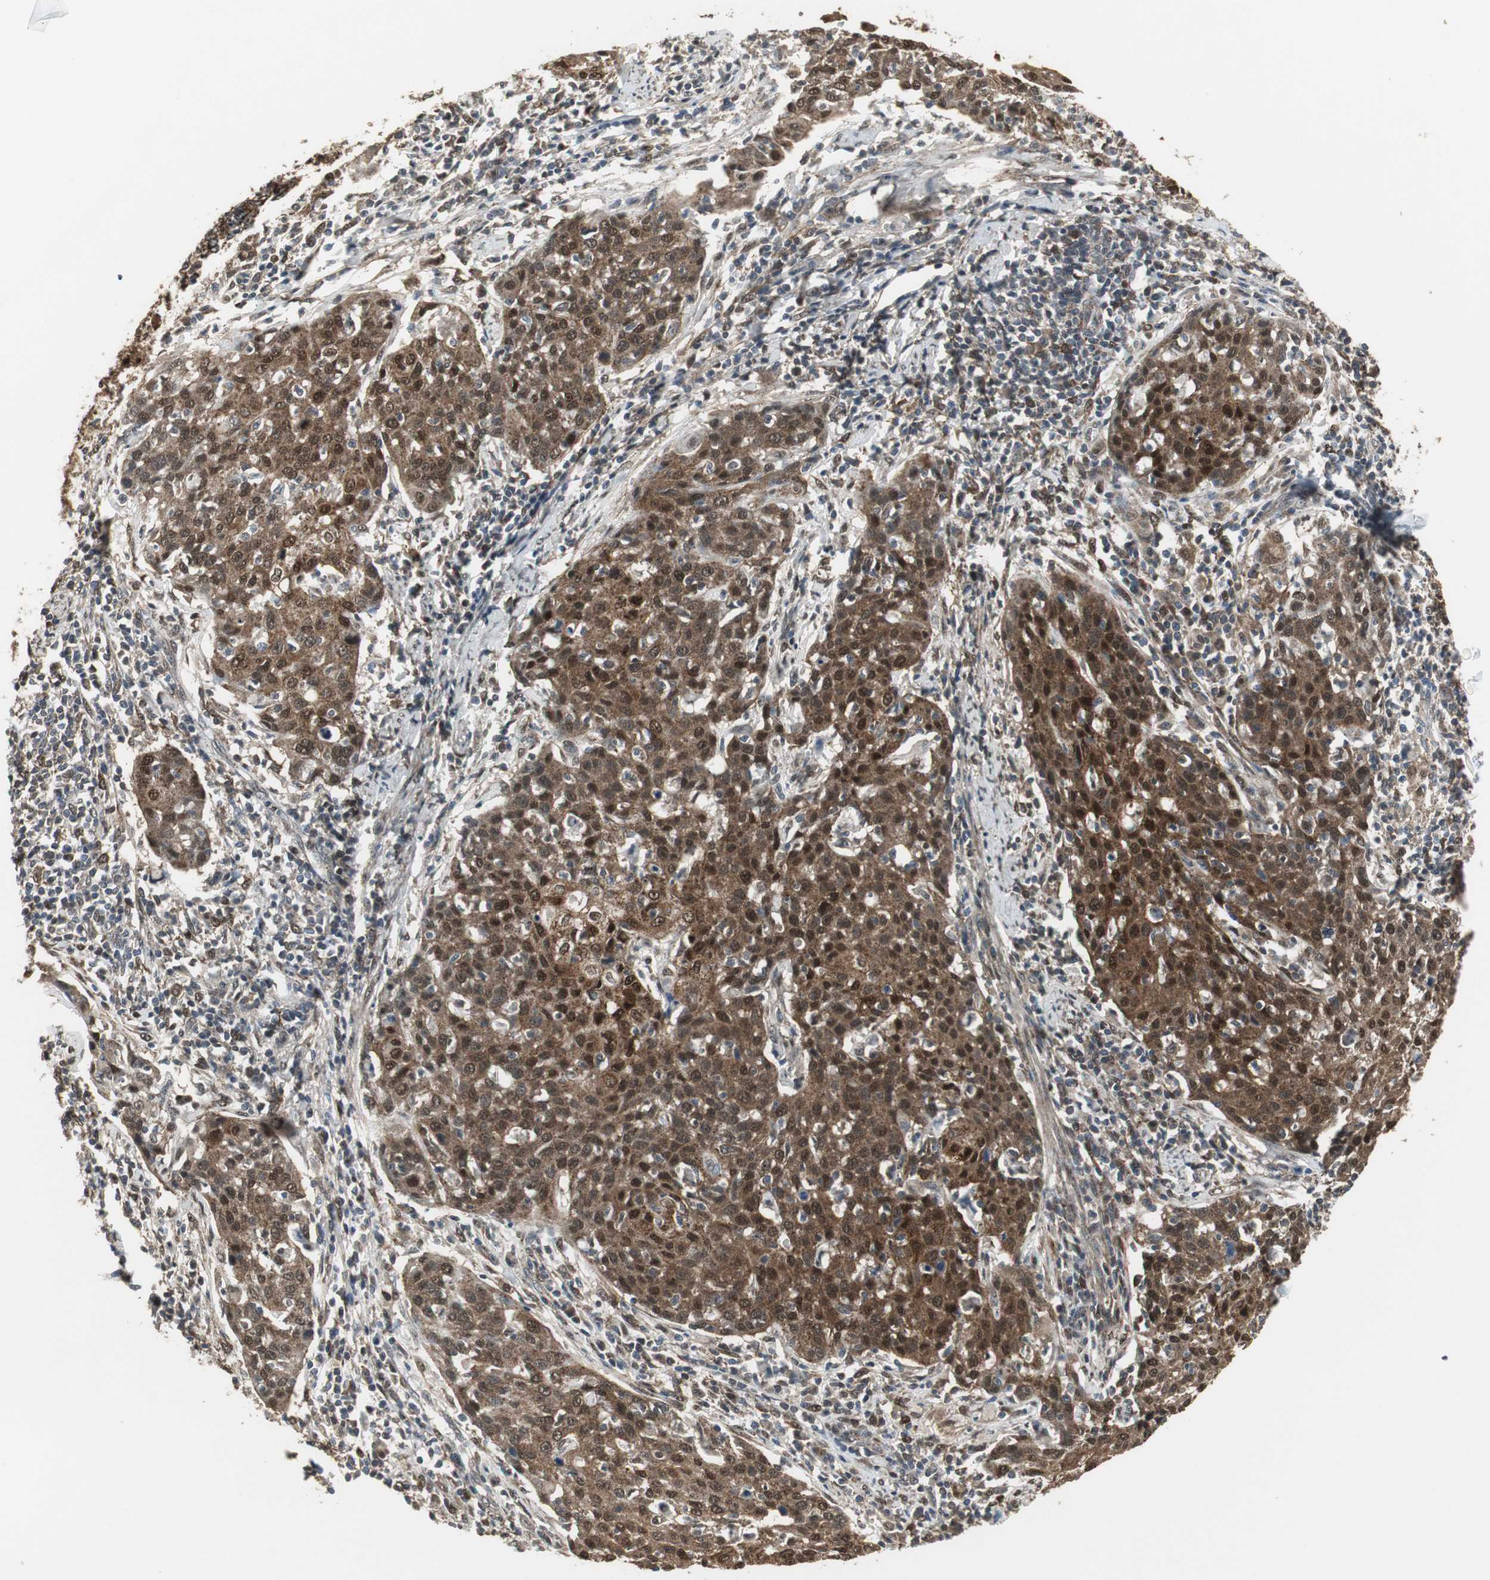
{"staining": {"intensity": "strong", "quantity": ">75%", "location": "cytoplasmic/membranous,nuclear"}, "tissue": "cervical cancer", "cell_type": "Tumor cells", "image_type": "cancer", "snomed": [{"axis": "morphology", "description": "Squamous cell carcinoma, NOS"}, {"axis": "topography", "description": "Cervix"}], "caption": "Cervical squamous cell carcinoma stained with a protein marker displays strong staining in tumor cells.", "gene": "PLIN3", "patient": {"sex": "female", "age": 38}}